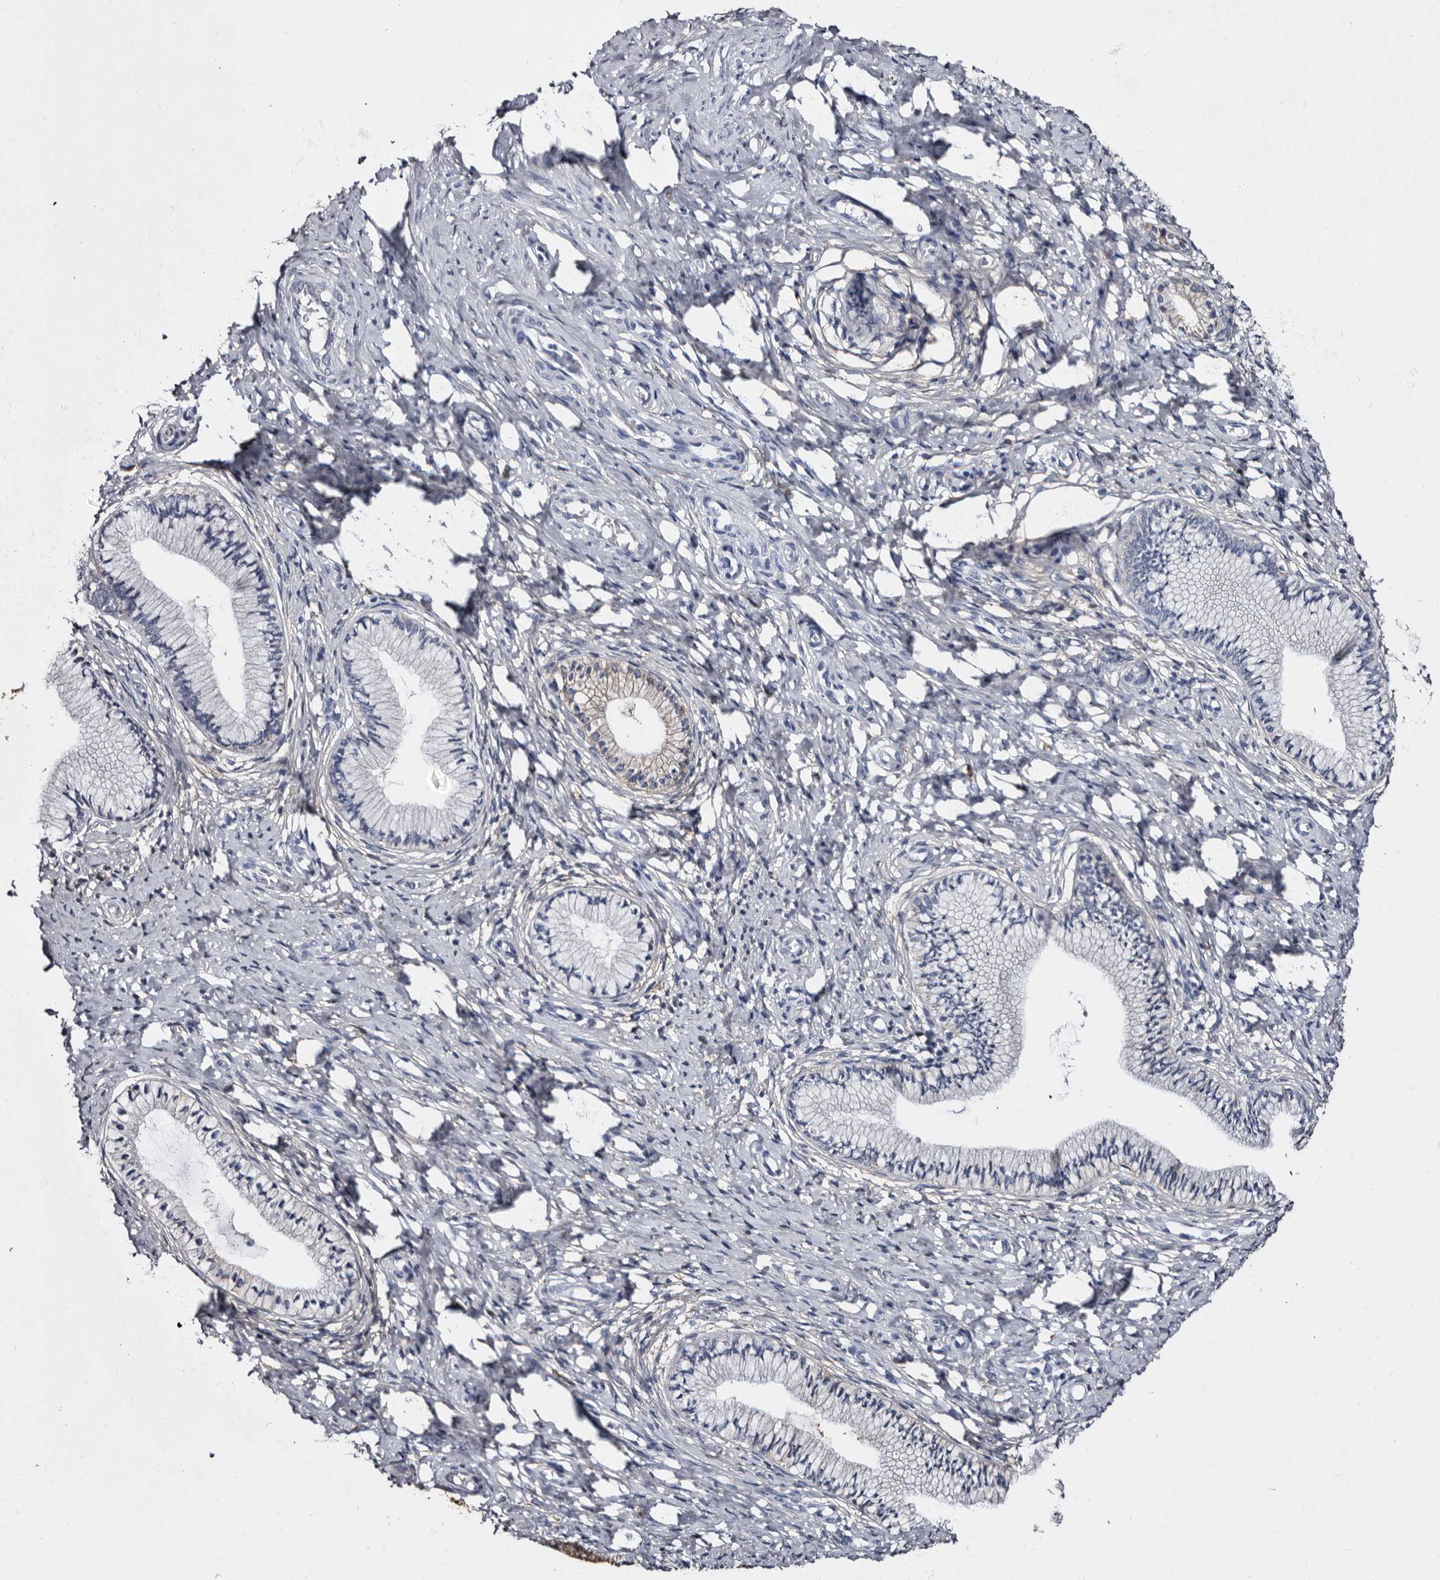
{"staining": {"intensity": "negative", "quantity": "none", "location": "none"}, "tissue": "cervix", "cell_type": "Glandular cells", "image_type": "normal", "snomed": [{"axis": "morphology", "description": "Normal tissue, NOS"}, {"axis": "topography", "description": "Cervix"}], "caption": "An immunohistochemistry micrograph of benign cervix is shown. There is no staining in glandular cells of cervix.", "gene": "EPB41L3", "patient": {"sex": "female", "age": 36}}